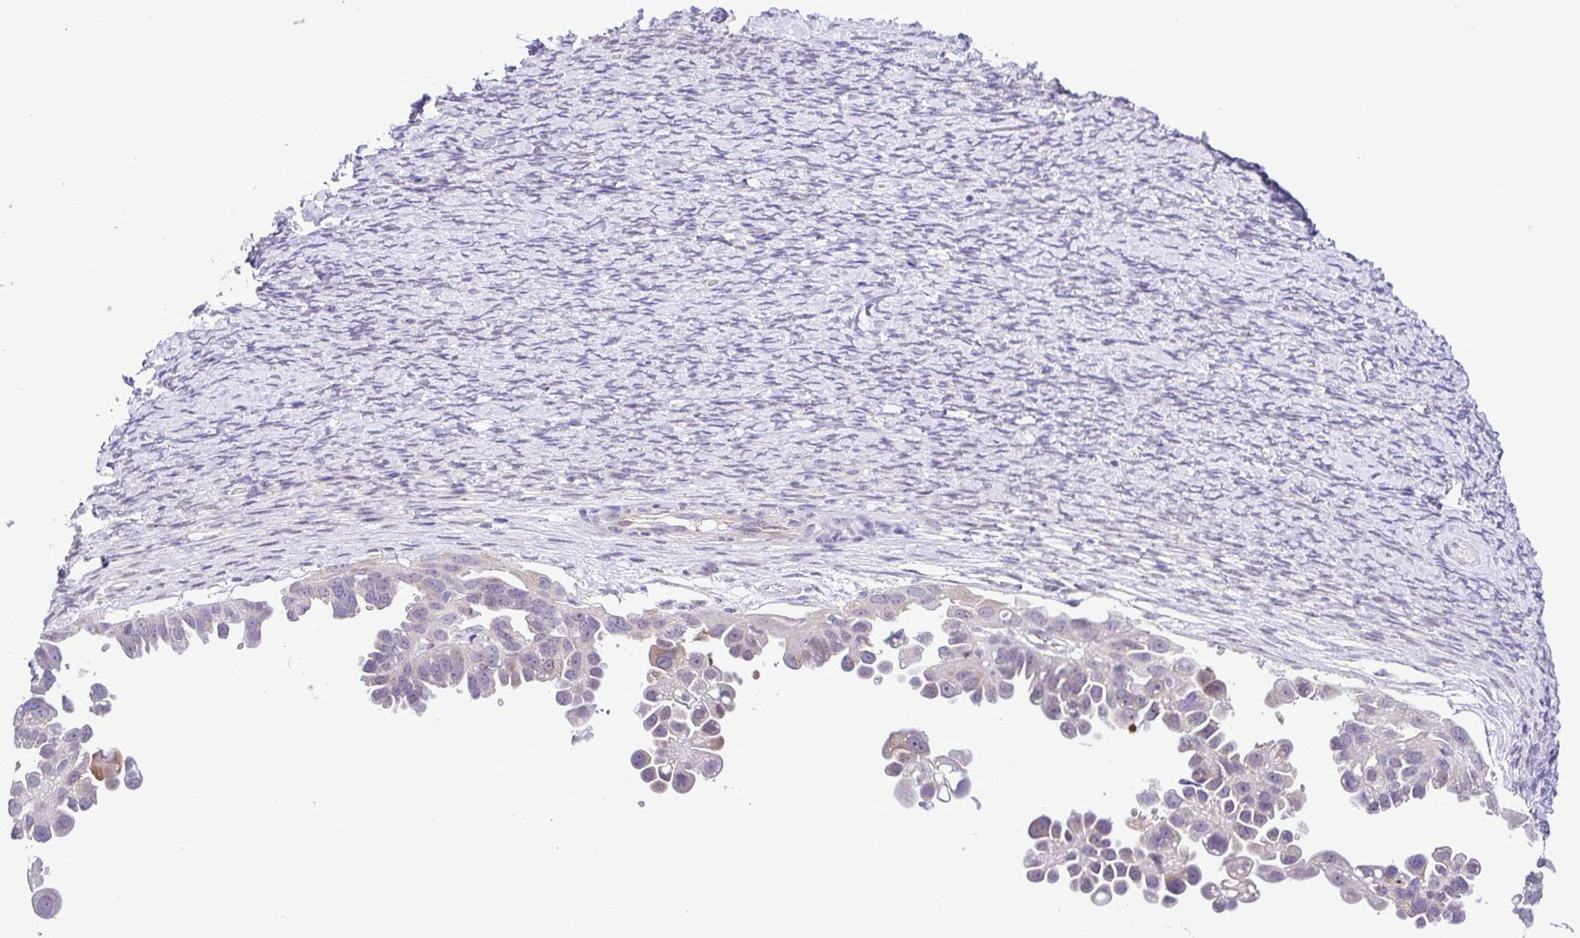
{"staining": {"intensity": "moderate", "quantity": "<25%", "location": "cytoplasmic/membranous"}, "tissue": "ovarian cancer", "cell_type": "Tumor cells", "image_type": "cancer", "snomed": [{"axis": "morphology", "description": "Cystadenocarcinoma, serous, NOS"}, {"axis": "topography", "description": "Ovary"}], "caption": "The immunohistochemical stain labels moderate cytoplasmic/membranous positivity in tumor cells of ovarian cancer tissue. Ihc stains the protein of interest in brown and the nuclei are stained blue.", "gene": "DCLK2", "patient": {"sex": "female", "age": 53}}